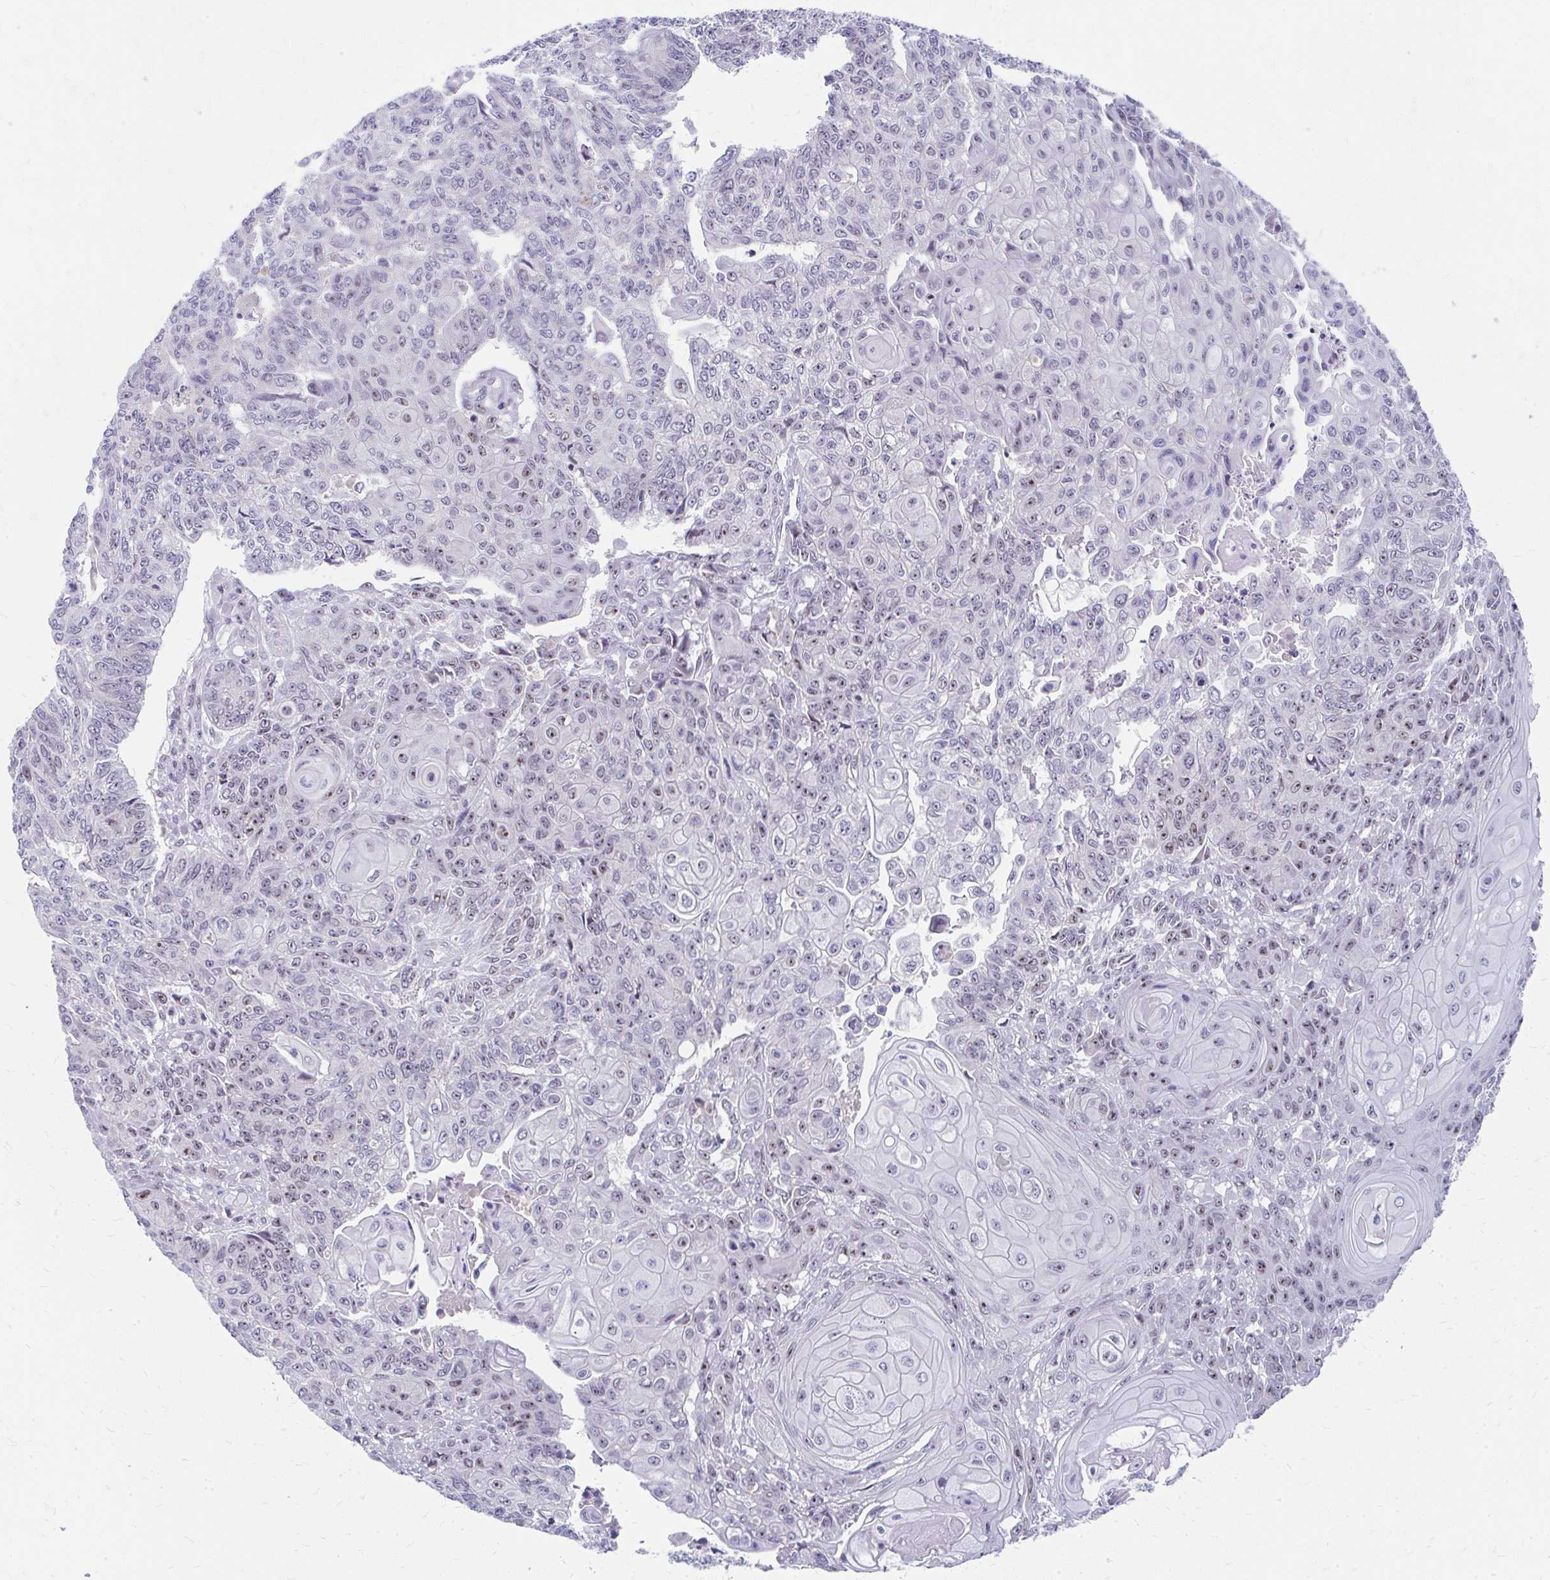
{"staining": {"intensity": "moderate", "quantity": "<25%", "location": "nuclear"}, "tissue": "endometrial cancer", "cell_type": "Tumor cells", "image_type": "cancer", "snomed": [{"axis": "morphology", "description": "Adenocarcinoma, NOS"}, {"axis": "topography", "description": "Endometrium"}], "caption": "Immunohistochemical staining of human endometrial cancer (adenocarcinoma) exhibits moderate nuclear protein expression in approximately <25% of tumor cells. (IHC, brightfield microscopy, high magnification).", "gene": "GTF2H1", "patient": {"sex": "female", "age": 32}}